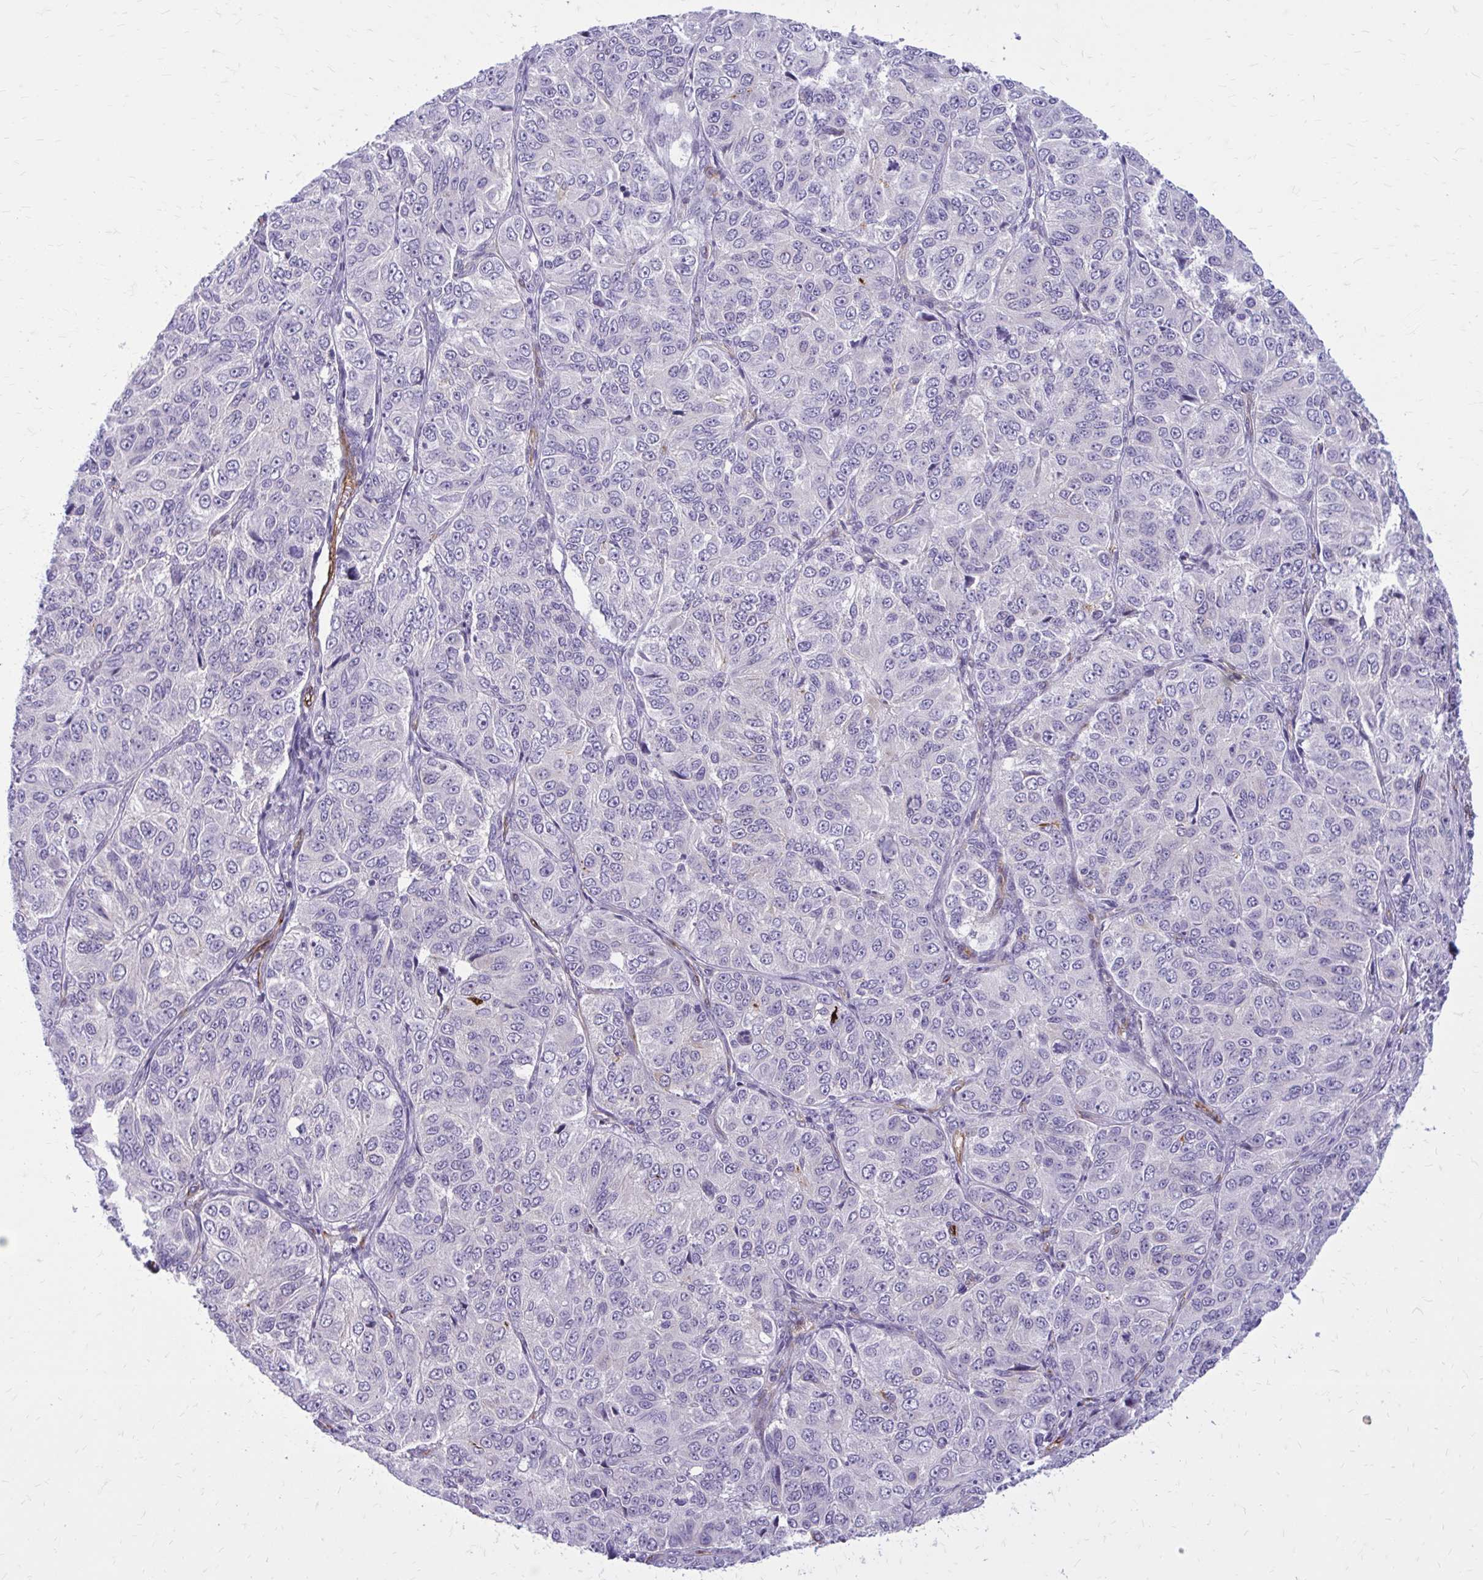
{"staining": {"intensity": "negative", "quantity": "none", "location": "none"}, "tissue": "ovarian cancer", "cell_type": "Tumor cells", "image_type": "cancer", "snomed": [{"axis": "morphology", "description": "Carcinoma, endometroid"}, {"axis": "topography", "description": "Ovary"}], "caption": "Endometroid carcinoma (ovarian) was stained to show a protein in brown. There is no significant positivity in tumor cells. (DAB (3,3'-diaminobenzidine) immunohistochemistry with hematoxylin counter stain).", "gene": "BEND5", "patient": {"sex": "female", "age": 51}}